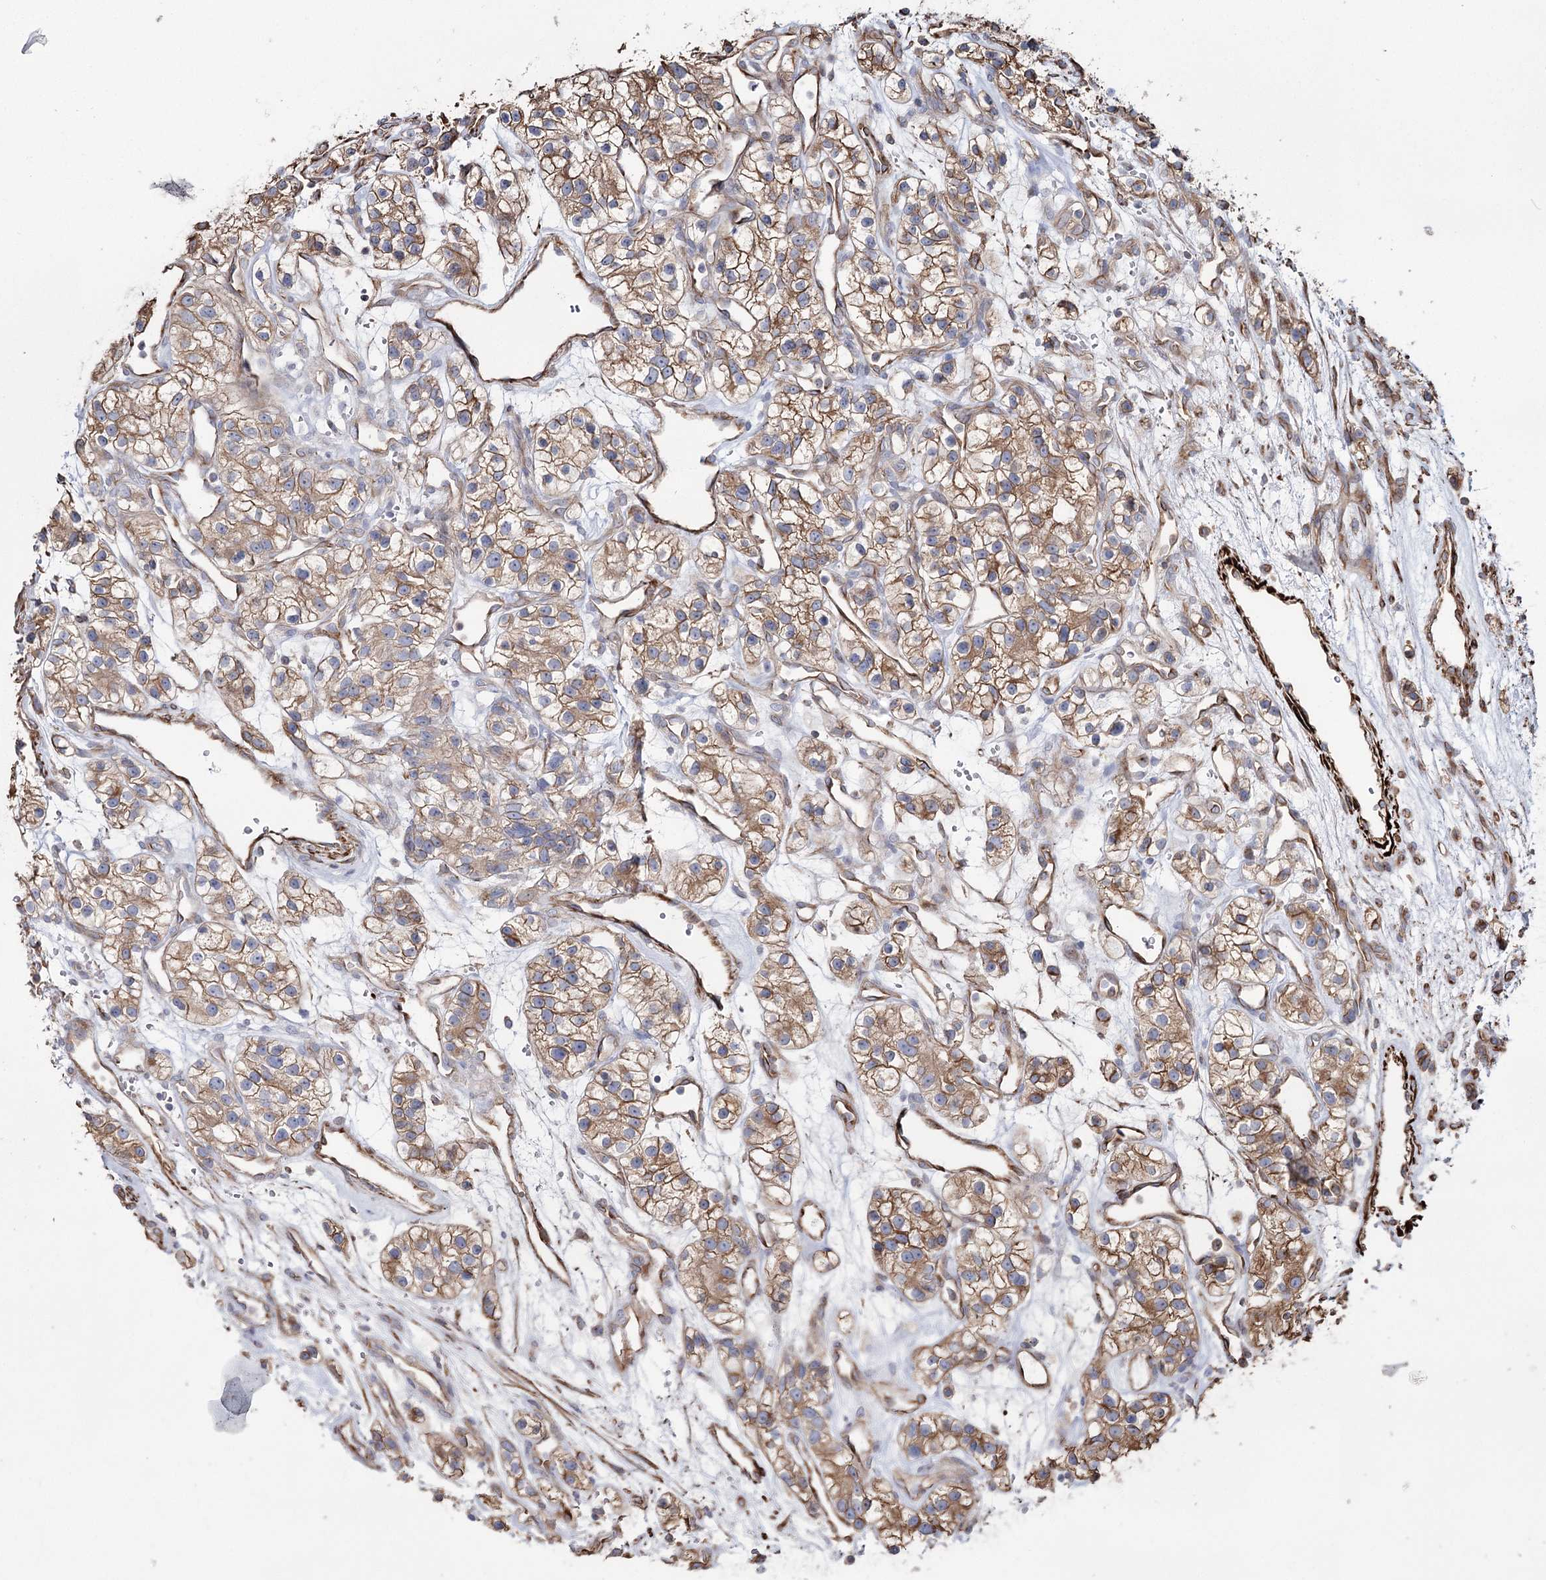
{"staining": {"intensity": "moderate", "quantity": ">75%", "location": "cytoplasmic/membranous"}, "tissue": "renal cancer", "cell_type": "Tumor cells", "image_type": "cancer", "snomed": [{"axis": "morphology", "description": "Adenocarcinoma, NOS"}, {"axis": "topography", "description": "Kidney"}], "caption": "A medium amount of moderate cytoplasmic/membranous expression is present in about >75% of tumor cells in renal adenocarcinoma tissue.", "gene": "SUMF1", "patient": {"sex": "female", "age": 57}}